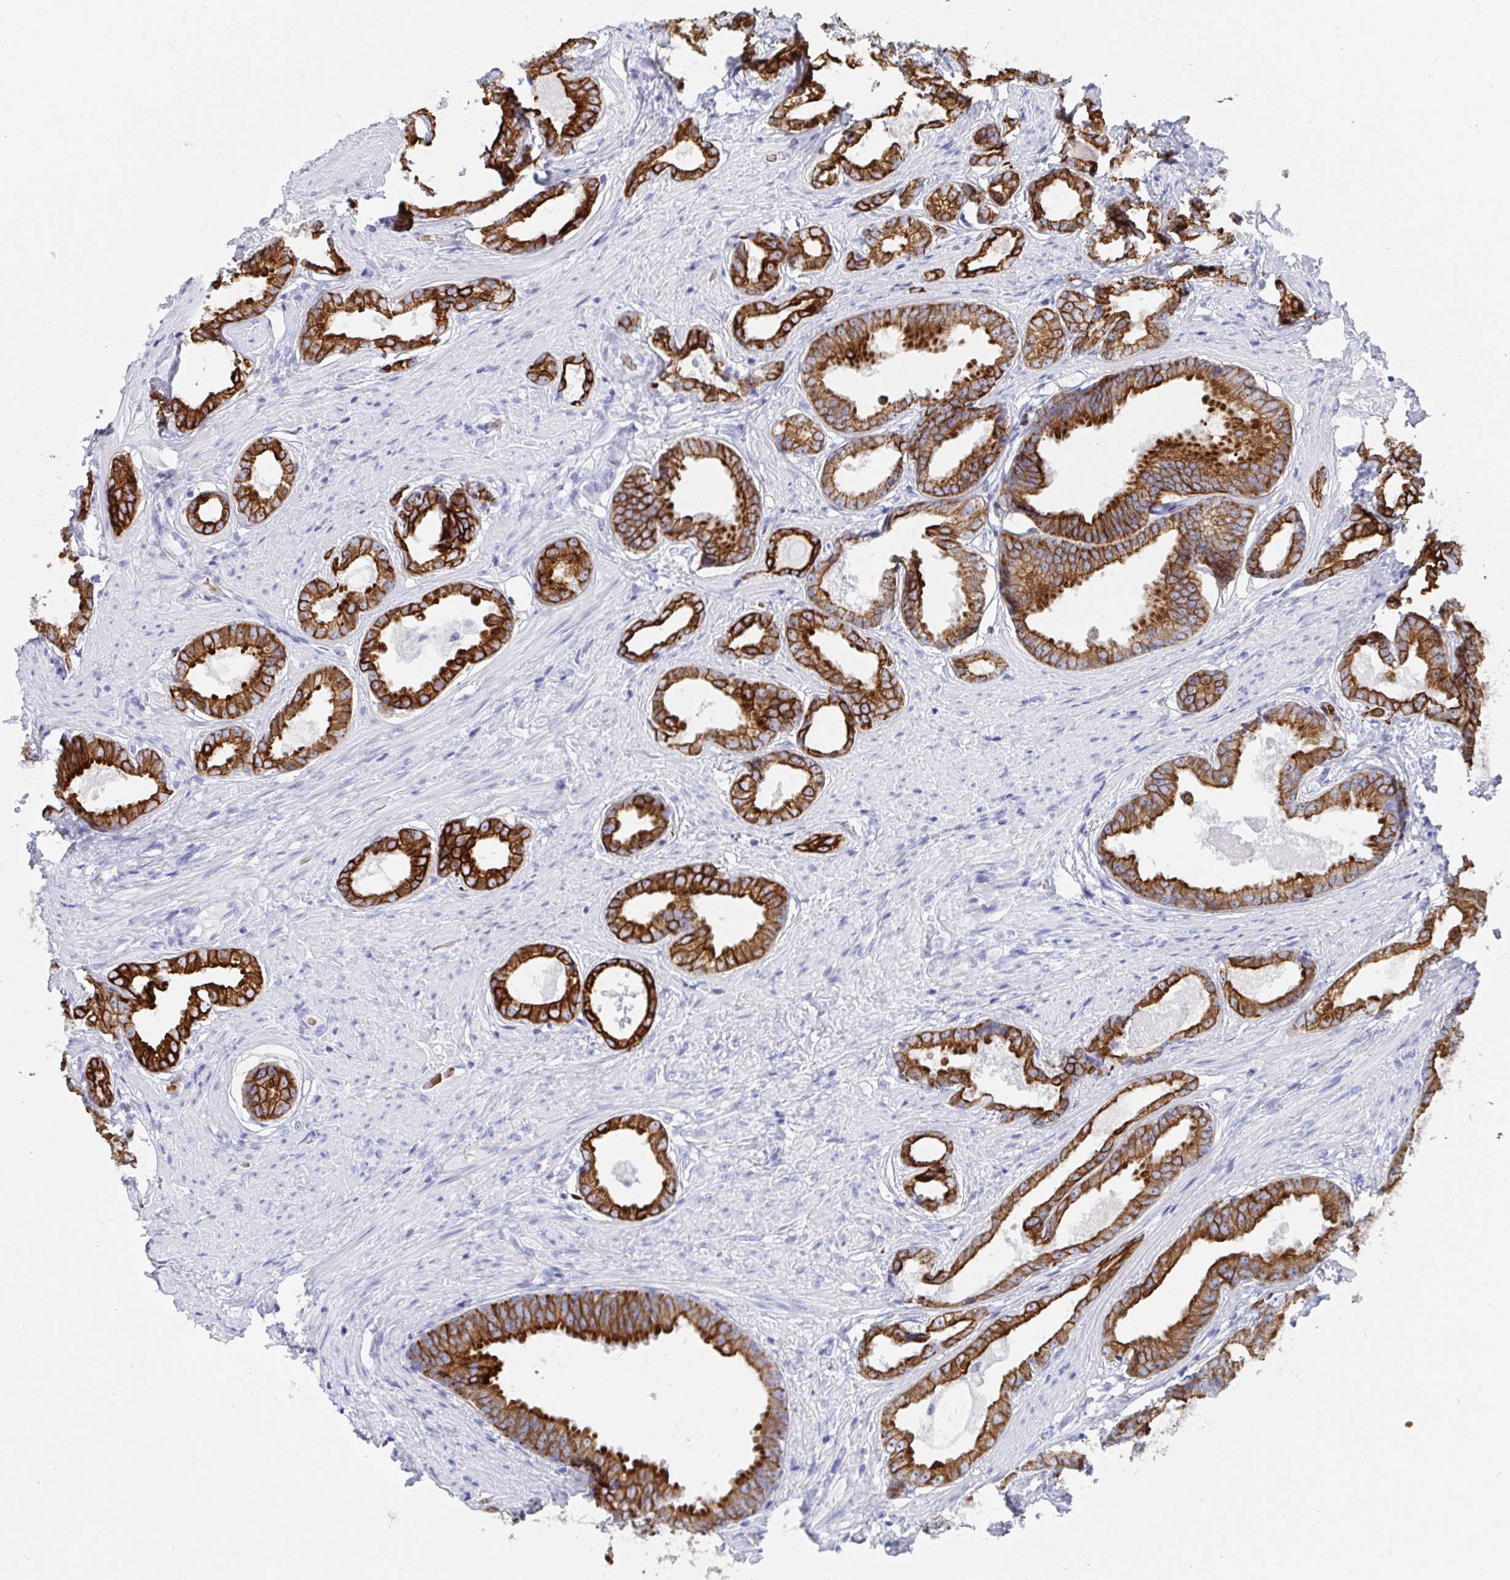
{"staining": {"intensity": "strong", "quantity": ">75%", "location": "cytoplasmic/membranous"}, "tissue": "prostate cancer", "cell_type": "Tumor cells", "image_type": "cancer", "snomed": [{"axis": "morphology", "description": "Adenocarcinoma, Low grade"}, {"axis": "topography", "description": "Prostate"}], "caption": "This image reveals immunohistochemistry (IHC) staining of human prostate adenocarcinoma (low-grade), with high strong cytoplasmic/membranous staining in about >75% of tumor cells.", "gene": "CLDN8", "patient": {"sex": "male", "age": 65}}